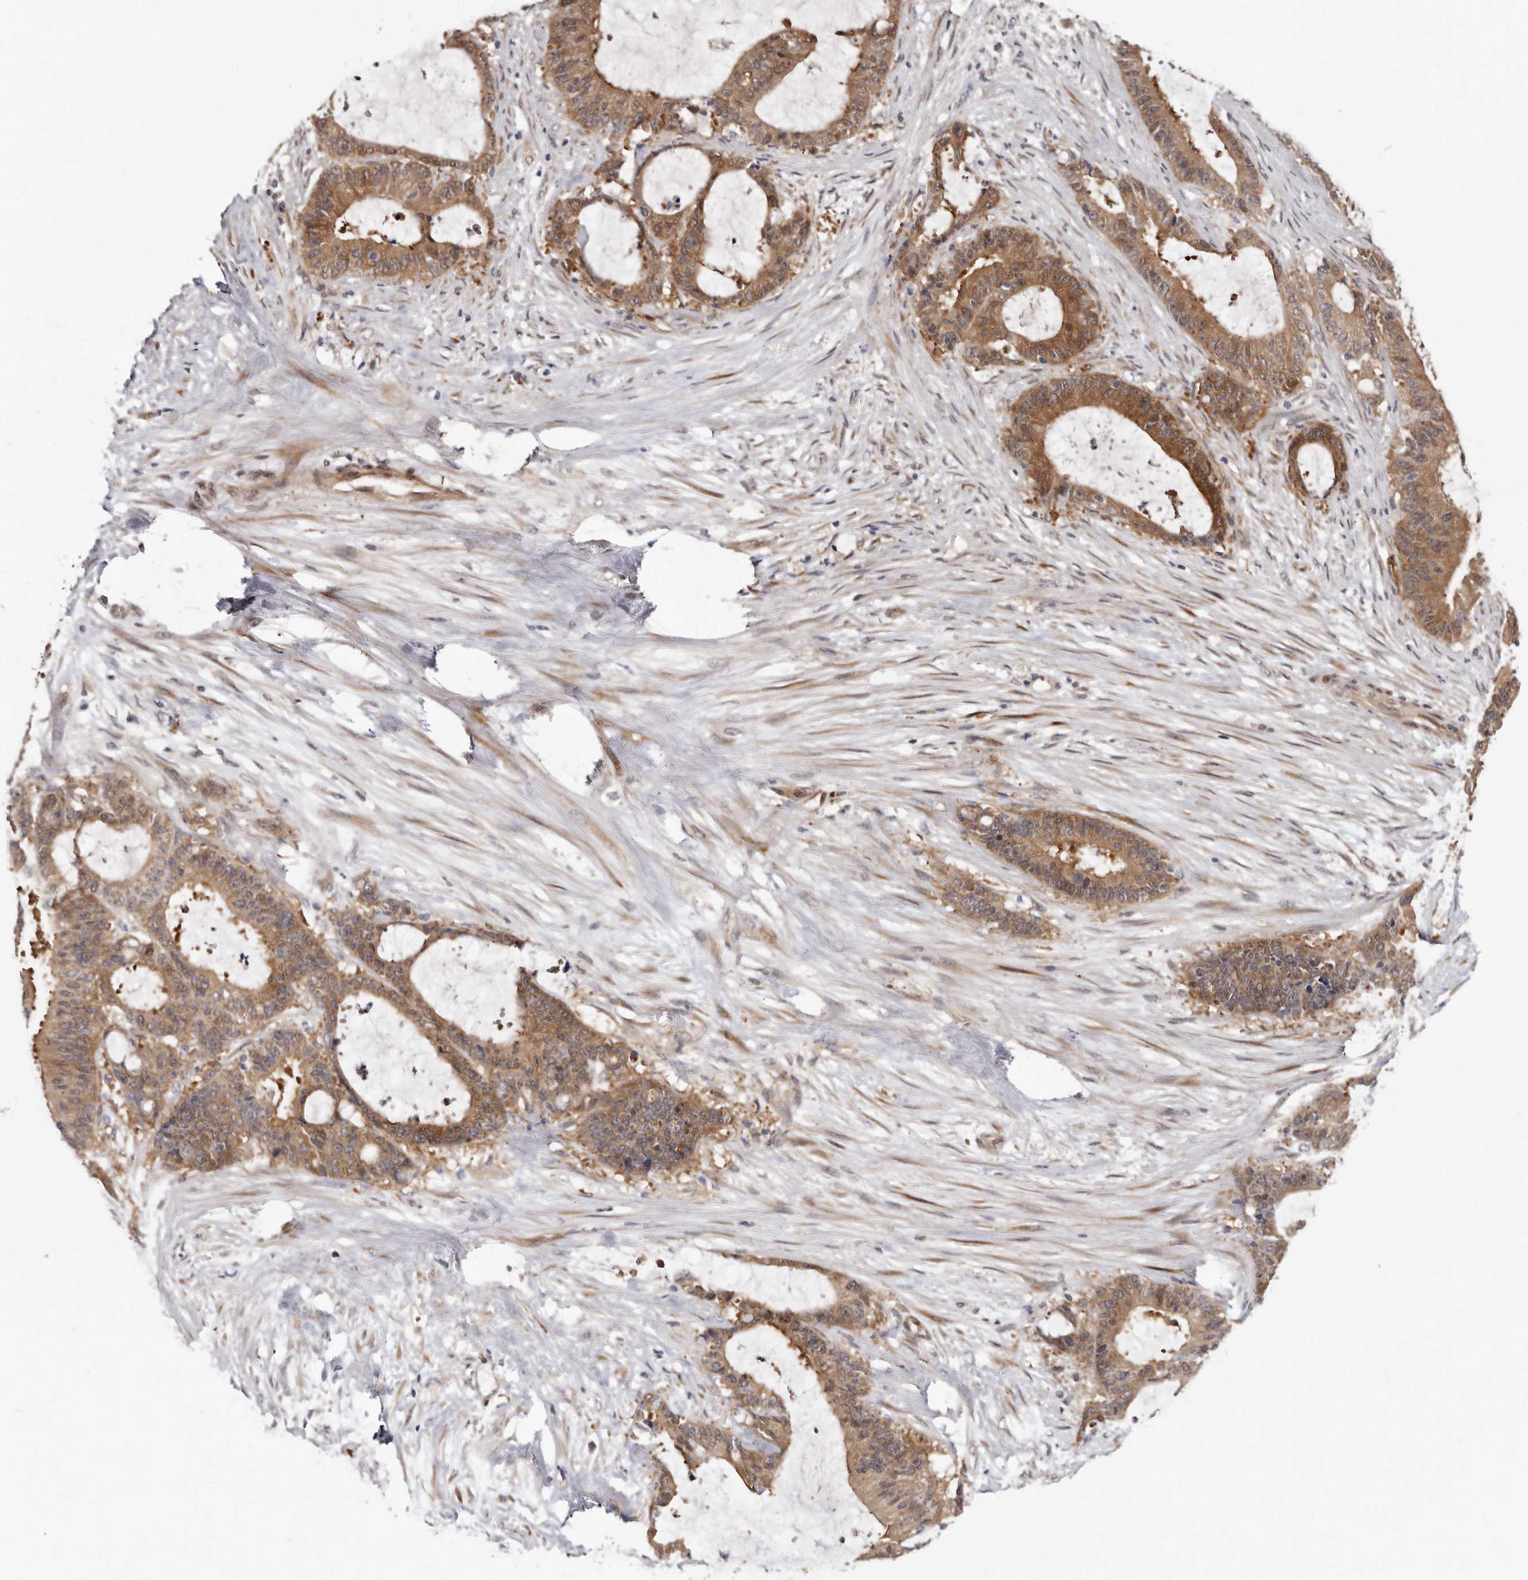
{"staining": {"intensity": "moderate", "quantity": ">75%", "location": "cytoplasmic/membranous"}, "tissue": "liver cancer", "cell_type": "Tumor cells", "image_type": "cancer", "snomed": [{"axis": "morphology", "description": "Normal tissue, NOS"}, {"axis": "morphology", "description": "Cholangiocarcinoma"}, {"axis": "topography", "description": "Liver"}, {"axis": "topography", "description": "Peripheral nerve tissue"}], "caption": "Human liver cancer (cholangiocarcinoma) stained for a protein (brown) reveals moderate cytoplasmic/membranous positive expression in approximately >75% of tumor cells.", "gene": "SBDS", "patient": {"sex": "female", "age": 73}}